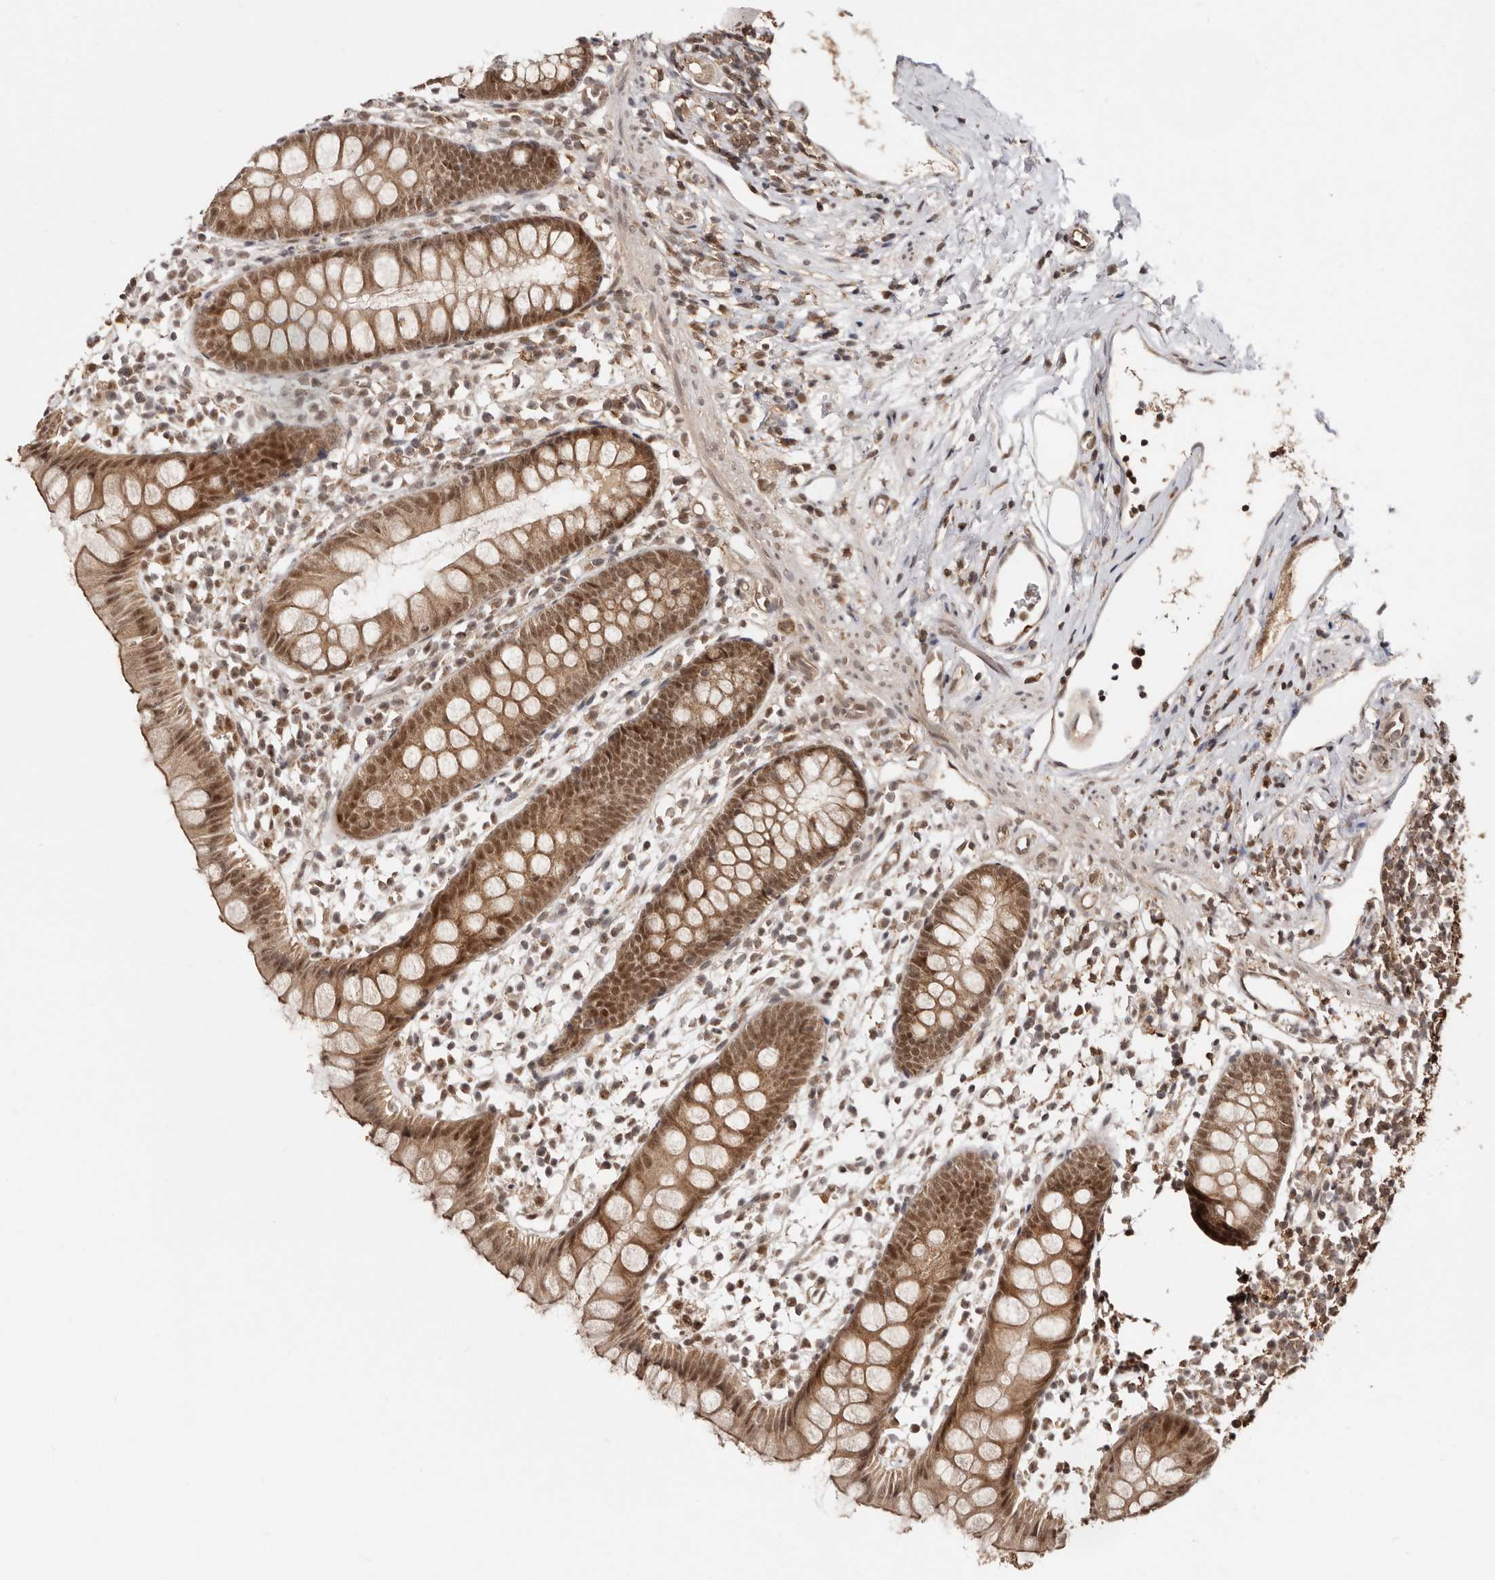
{"staining": {"intensity": "moderate", "quantity": ">75%", "location": "cytoplasmic/membranous,nuclear"}, "tissue": "appendix", "cell_type": "Glandular cells", "image_type": "normal", "snomed": [{"axis": "morphology", "description": "Normal tissue, NOS"}, {"axis": "topography", "description": "Appendix"}], "caption": "An IHC histopathology image of normal tissue is shown. Protein staining in brown shows moderate cytoplasmic/membranous,nuclear positivity in appendix within glandular cells.", "gene": "MED8", "patient": {"sex": "female", "age": 20}}